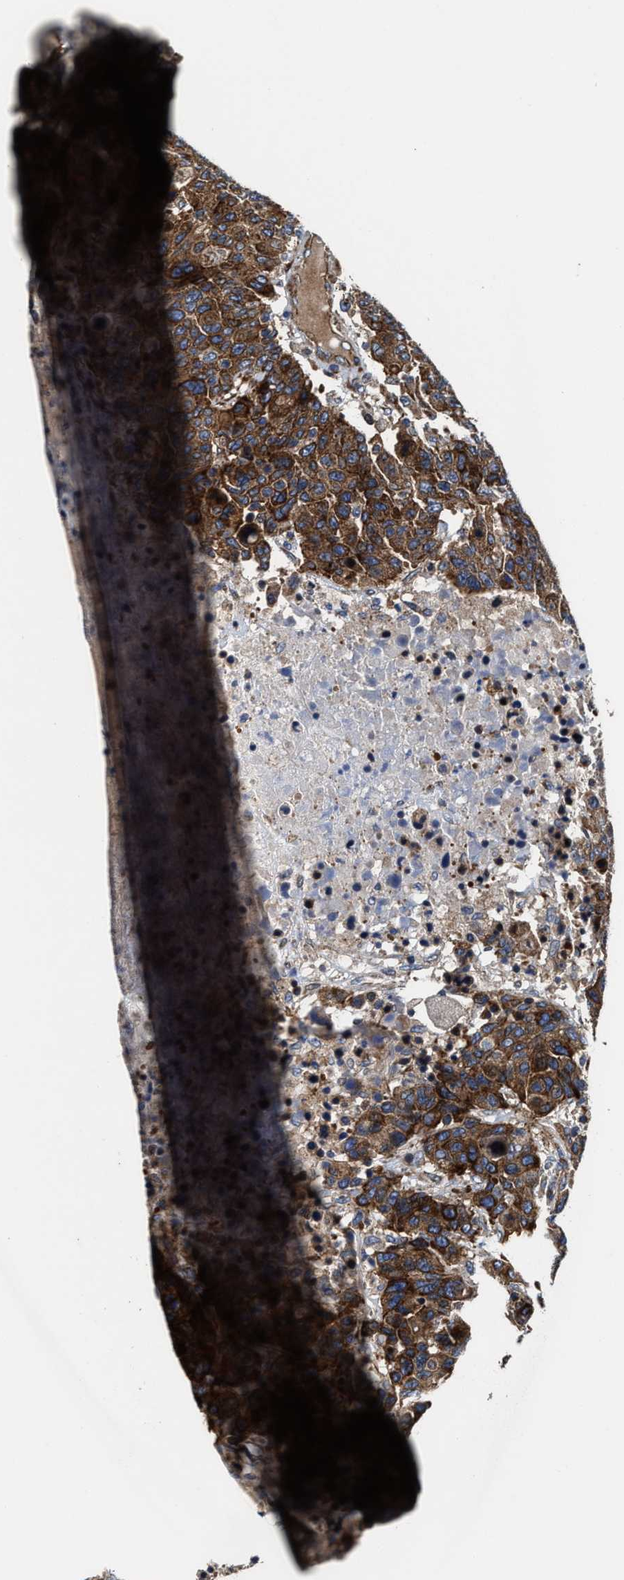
{"staining": {"intensity": "strong", "quantity": ">75%", "location": "cytoplasmic/membranous"}, "tissue": "breast cancer", "cell_type": "Tumor cells", "image_type": "cancer", "snomed": [{"axis": "morphology", "description": "Duct carcinoma"}, {"axis": "topography", "description": "Breast"}], "caption": "Human breast infiltrating ductal carcinoma stained with a protein marker shows strong staining in tumor cells.", "gene": "PTAR1", "patient": {"sex": "female", "age": 37}}